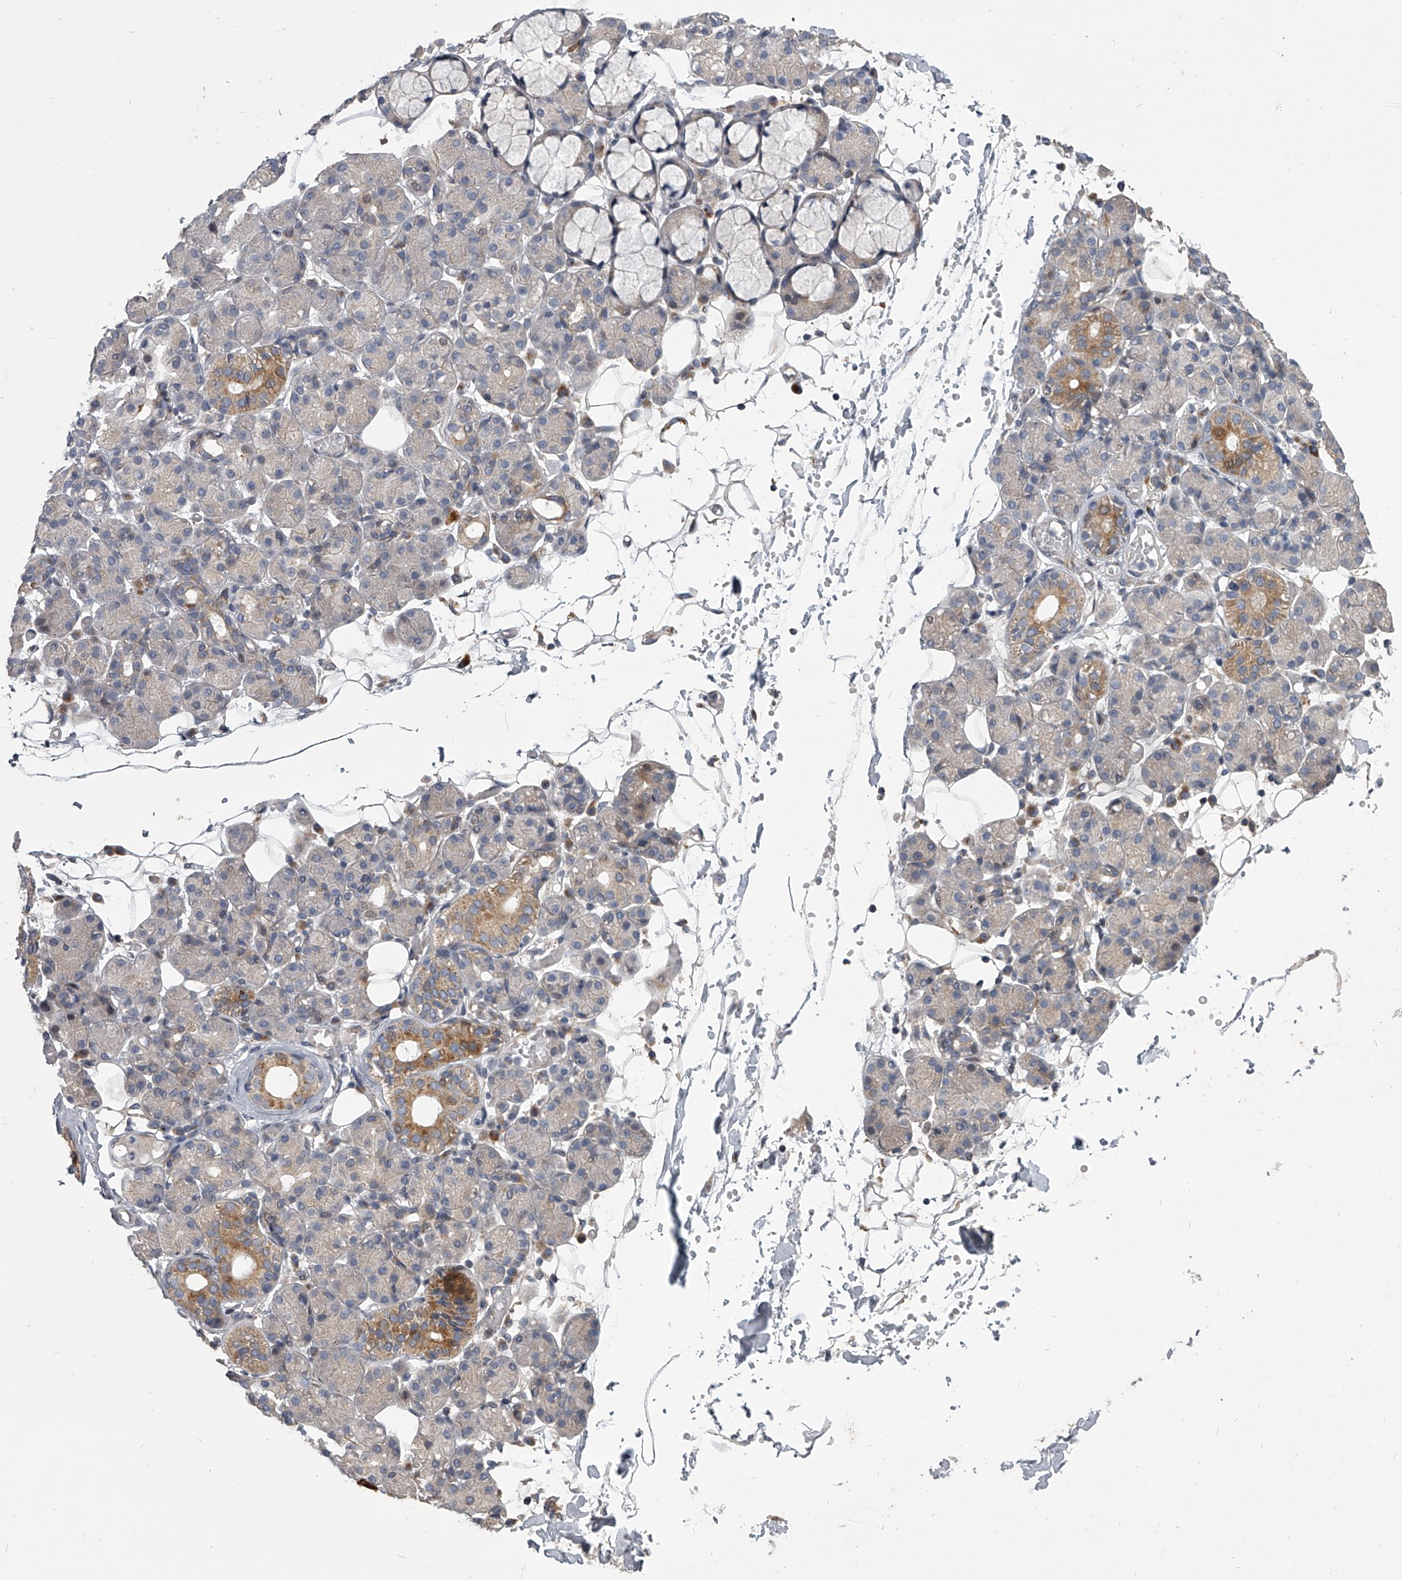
{"staining": {"intensity": "moderate", "quantity": "<25%", "location": "cytoplasmic/membranous"}, "tissue": "salivary gland", "cell_type": "Glandular cells", "image_type": "normal", "snomed": [{"axis": "morphology", "description": "Normal tissue, NOS"}, {"axis": "topography", "description": "Salivary gland"}], "caption": "Salivary gland stained for a protein (brown) demonstrates moderate cytoplasmic/membranous positive staining in about <25% of glandular cells.", "gene": "HEATR6", "patient": {"sex": "male", "age": 63}}